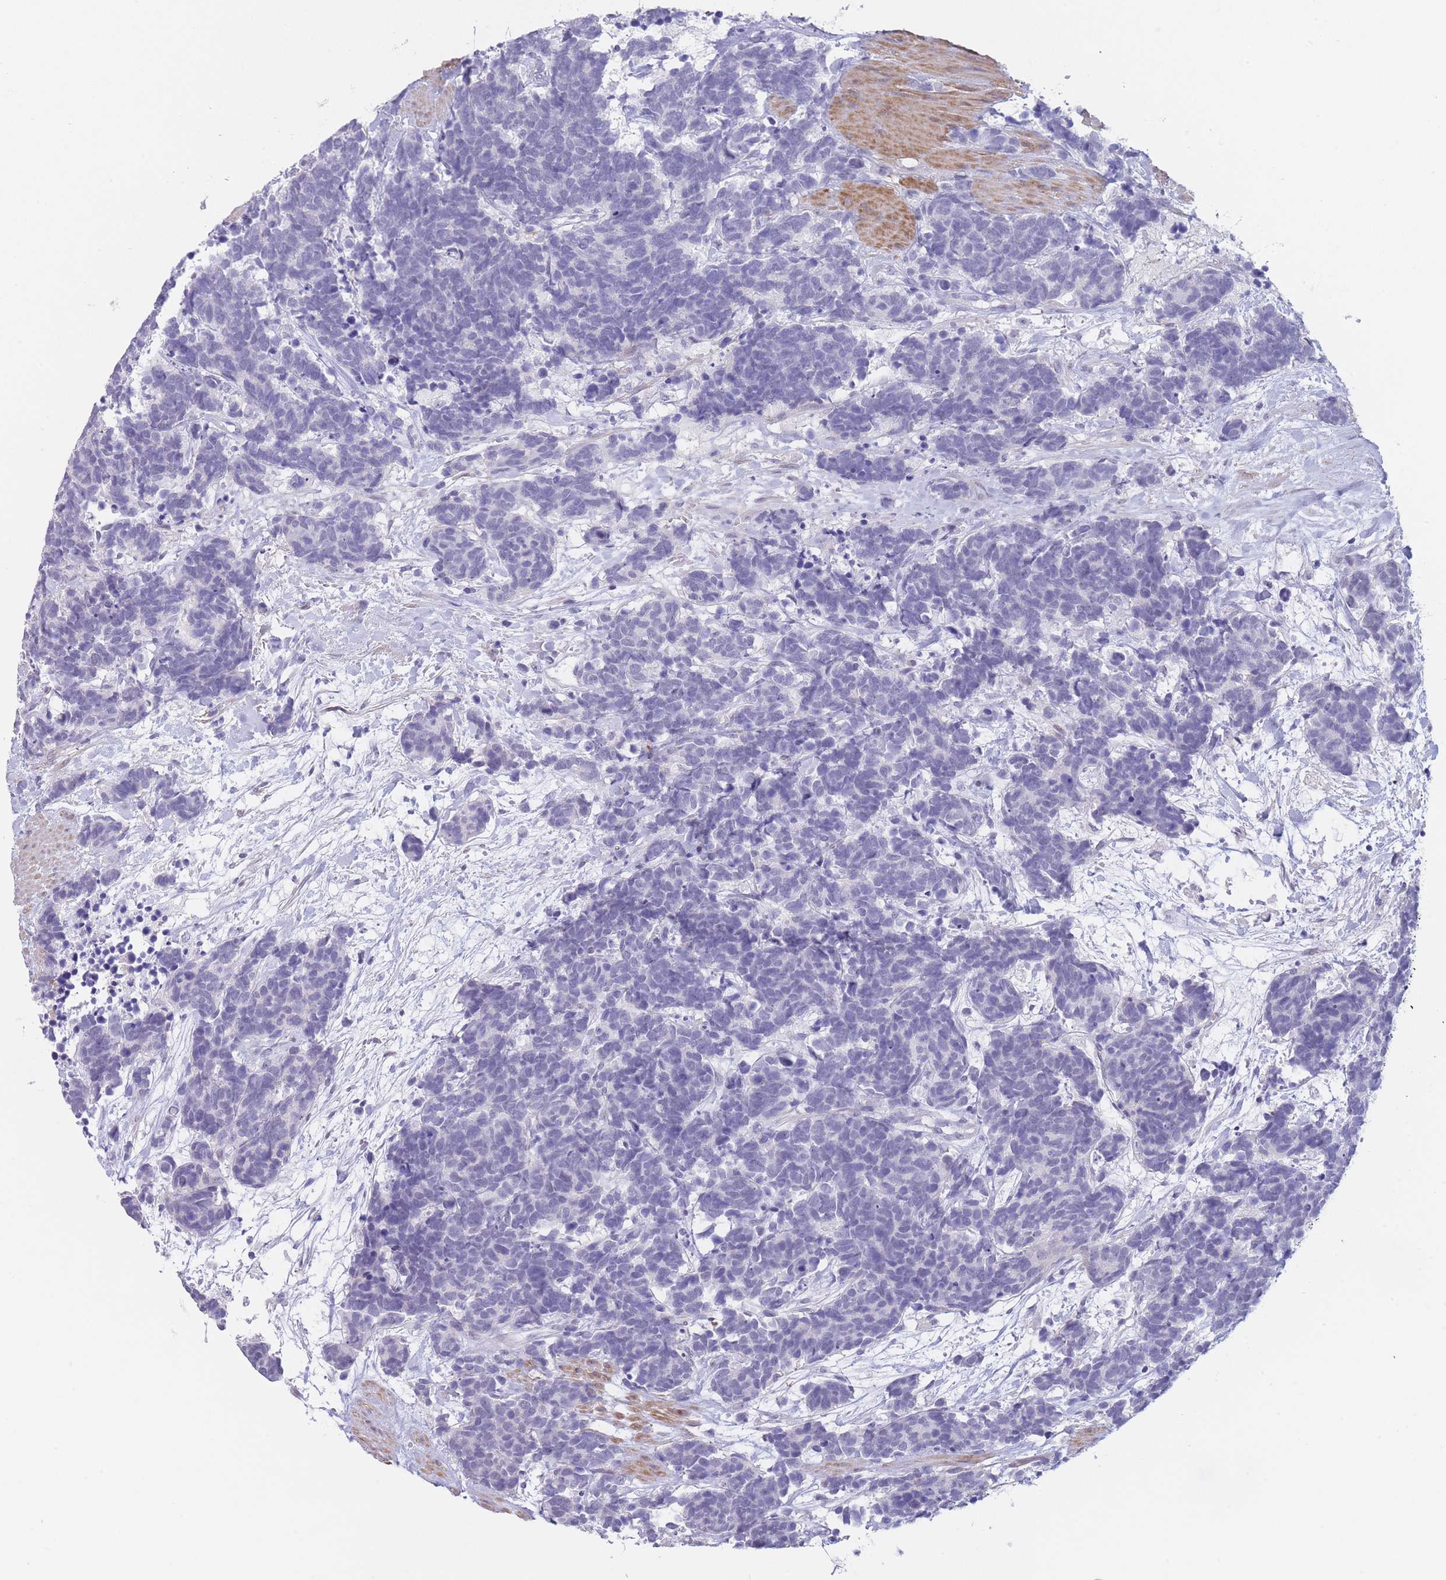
{"staining": {"intensity": "negative", "quantity": "none", "location": "none"}, "tissue": "carcinoid", "cell_type": "Tumor cells", "image_type": "cancer", "snomed": [{"axis": "morphology", "description": "Carcinoma, NOS"}, {"axis": "morphology", "description": "Carcinoid, malignant, NOS"}, {"axis": "topography", "description": "Prostate"}], "caption": "There is no significant staining in tumor cells of carcinoid.", "gene": "ASAP3", "patient": {"sex": "male", "age": 57}}